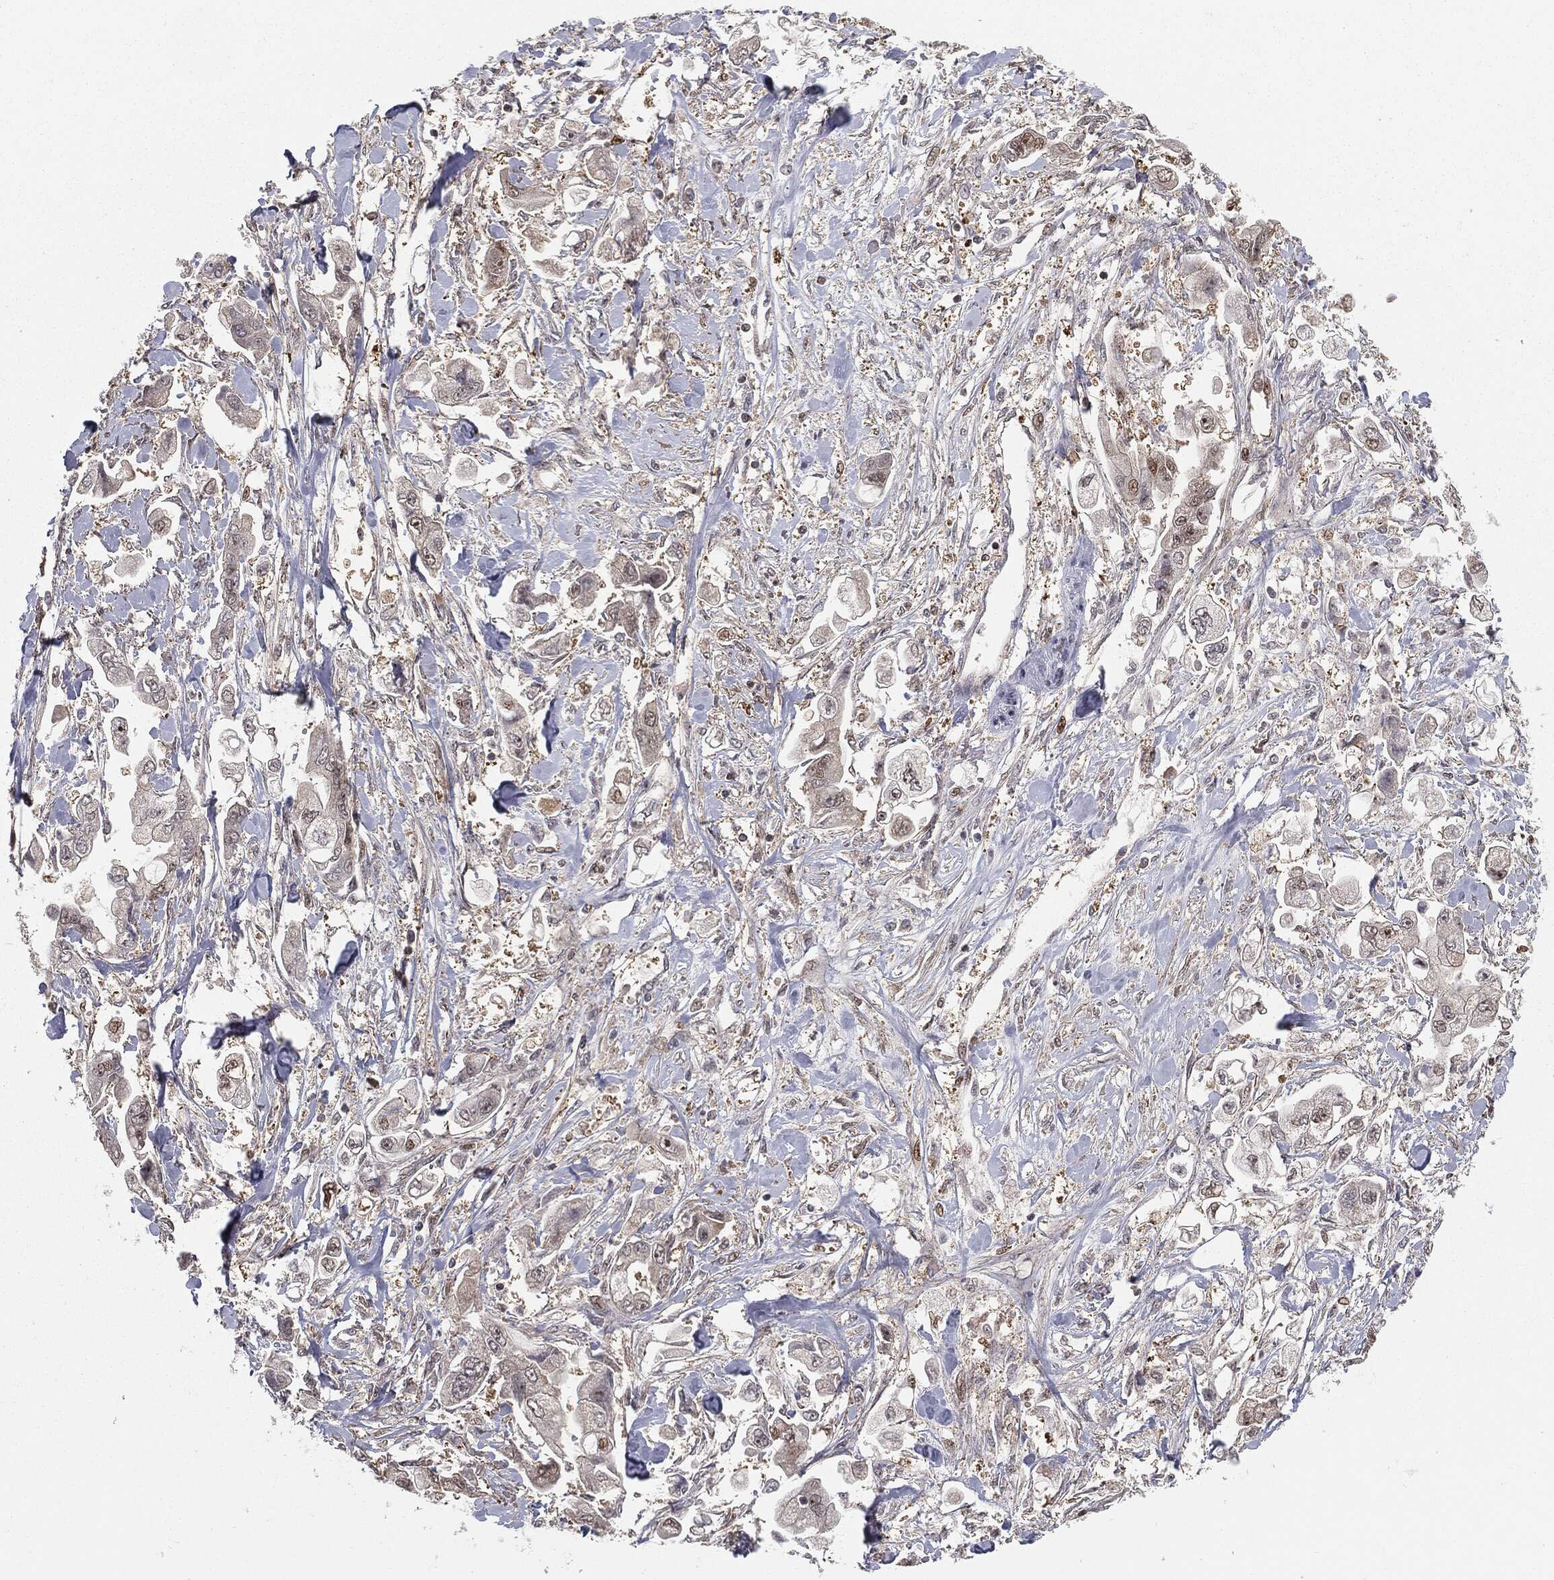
{"staining": {"intensity": "weak", "quantity": "<25%", "location": "cytoplasmic/membranous,nuclear"}, "tissue": "stomach cancer", "cell_type": "Tumor cells", "image_type": "cancer", "snomed": [{"axis": "morphology", "description": "Adenocarcinoma, NOS"}, {"axis": "topography", "description": "Stomach"}], "caption": "Stomach cancer (adenocarcinoma) was stained to show a protein in brown. There is no significant staining in tumor cells.", "gene": "PTEN", "patient": {"sex": "male", "age": 62}}